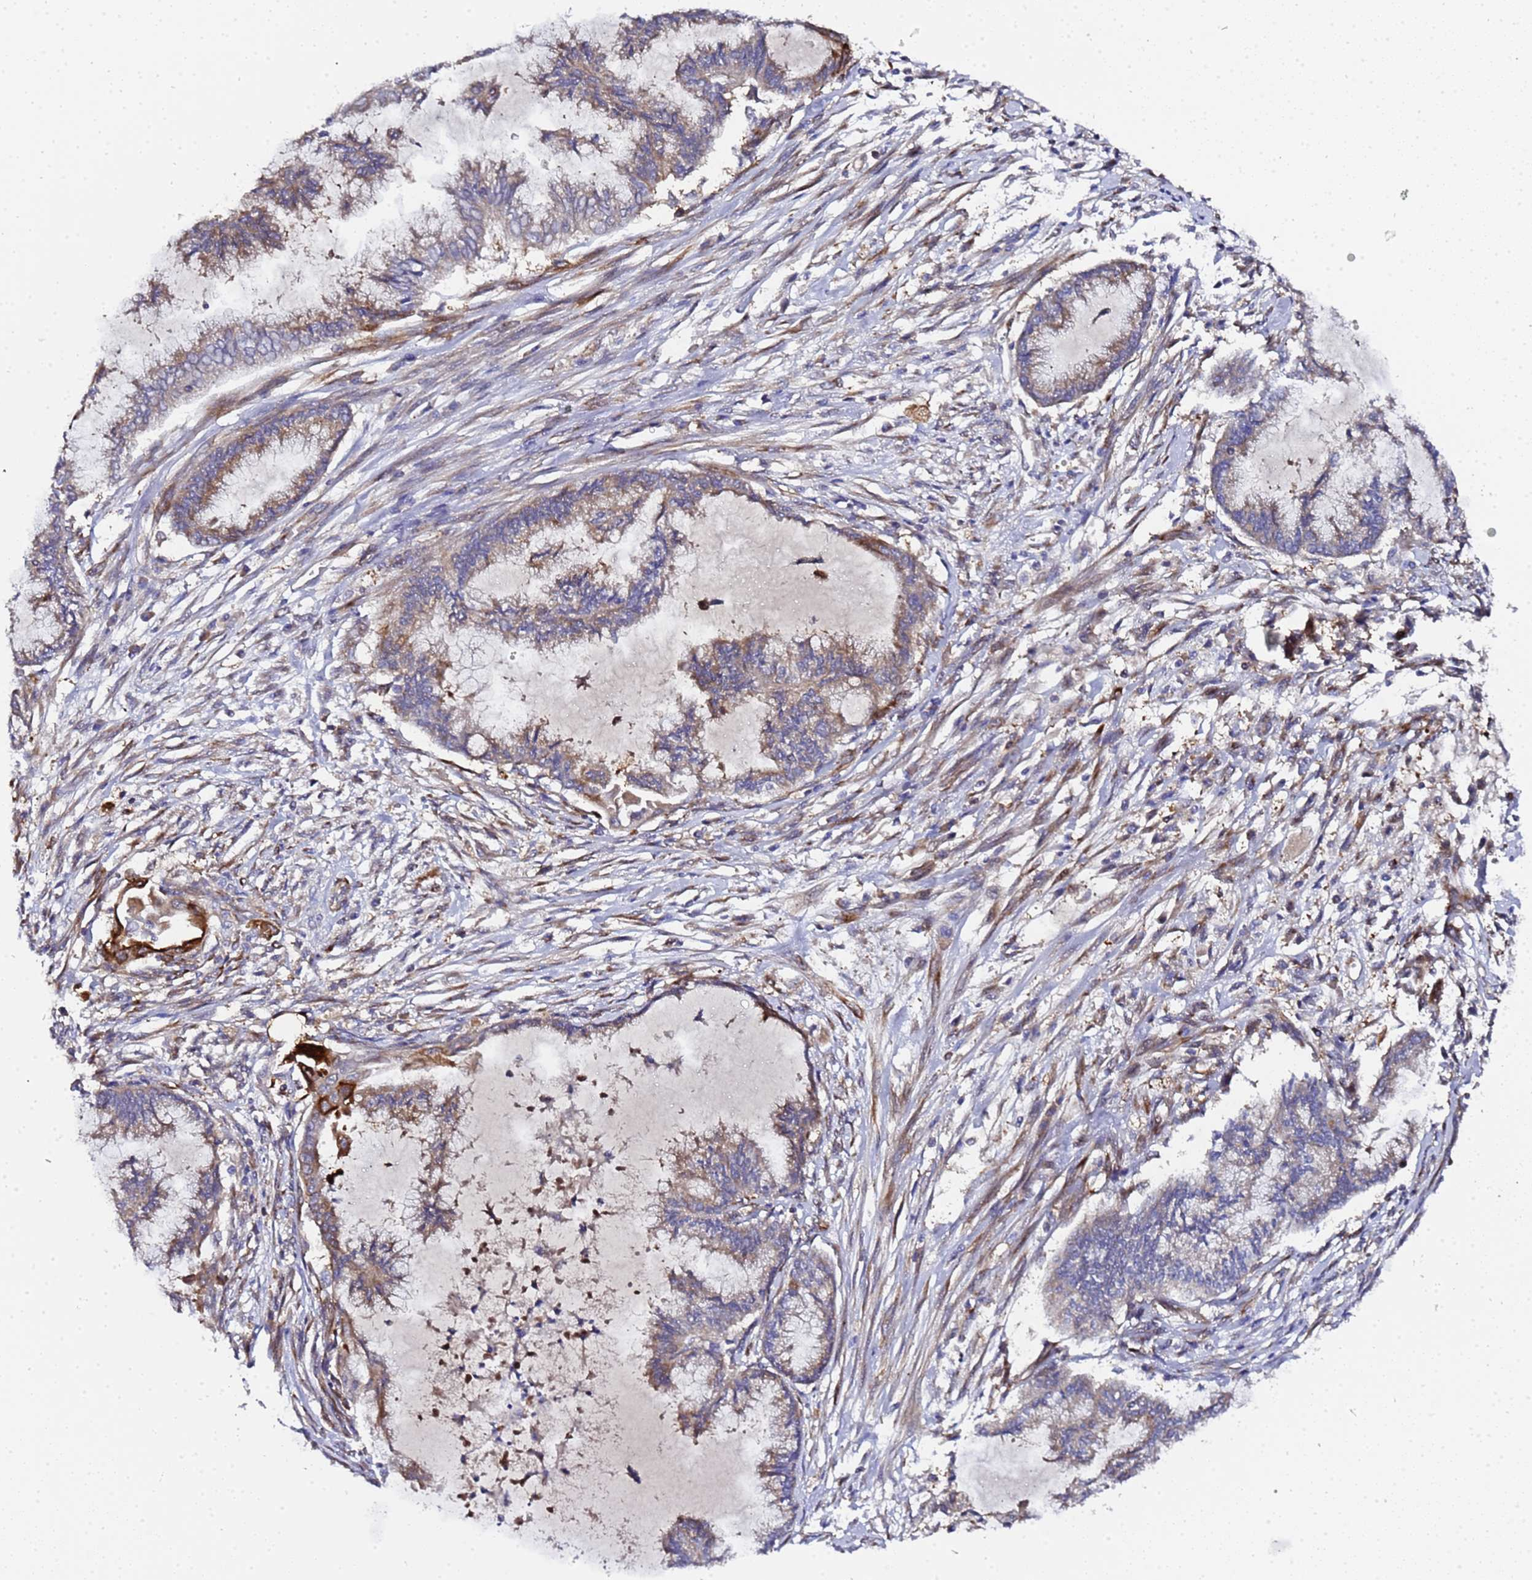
{"staining": {"intensity": "moderate", "quantity": "25%-75%", "location": "cytoplasmic/membranous"}, "tissue": "endometrial cancer", "cell_type": "Tumor cells", "image_type": "cancer", "snomed": [{"axis": "morphology", "description": "Adenocarcinoma, NOS"}, {"axis": "topography", "description": "Endometrium"}], "caption": "Protein staining of endometrial cancer tissue reveals moderate cytoplasmic/membranous staining in approximately 25%-75% of tumor cells.", "gene": "MOCS1", "patient": {"sex": "female", "age": 86}}